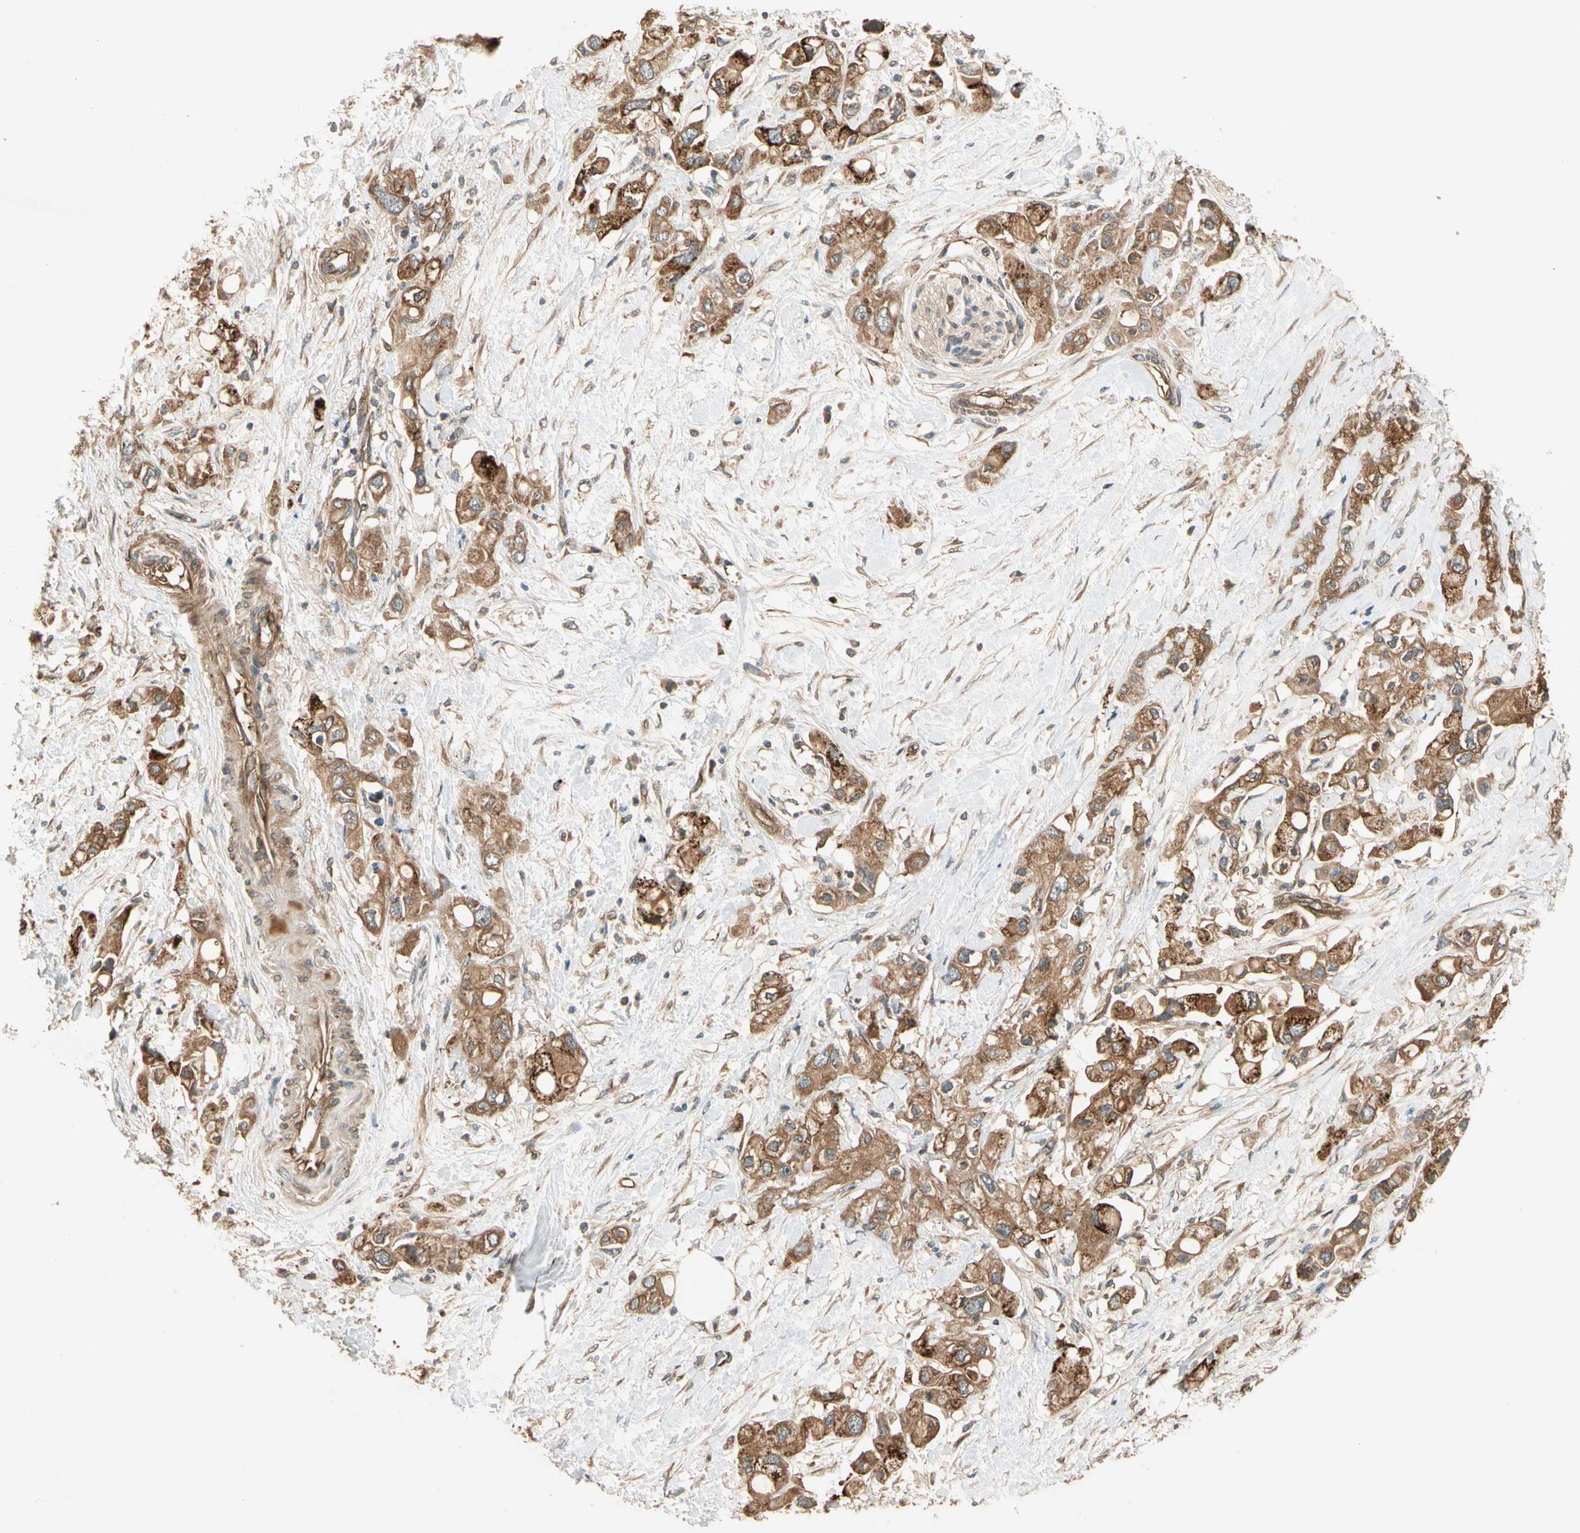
{"staining": {"intensity": "moderate", "quantity": "25%-75%", "location": "cytoplasmic/membranous"}, "tissue": "pancreatic cancer", "cell_type": "Tumor cells", "image_type": "cancer", "snomed": [{"axis": "morphology", "description": "Adenocarcinoma, NOS"}, {"axis": "topography", "description": "Pancreas"}], "caption": "Protein staining demonstrates moderate cytoplasmic/membranous expression in approximately 25%-75% of tumor cells in pancreatic adenocarcinoma. The staining was performed using DAB (3,3'-diaminobenzidine) to visualize the protein expression in brown, while the nuclei were stained in blue with hematoxylin (Magnification: 20x).", "gene": "ROCK2", "patient": {"sex": "female", "age": 56}}